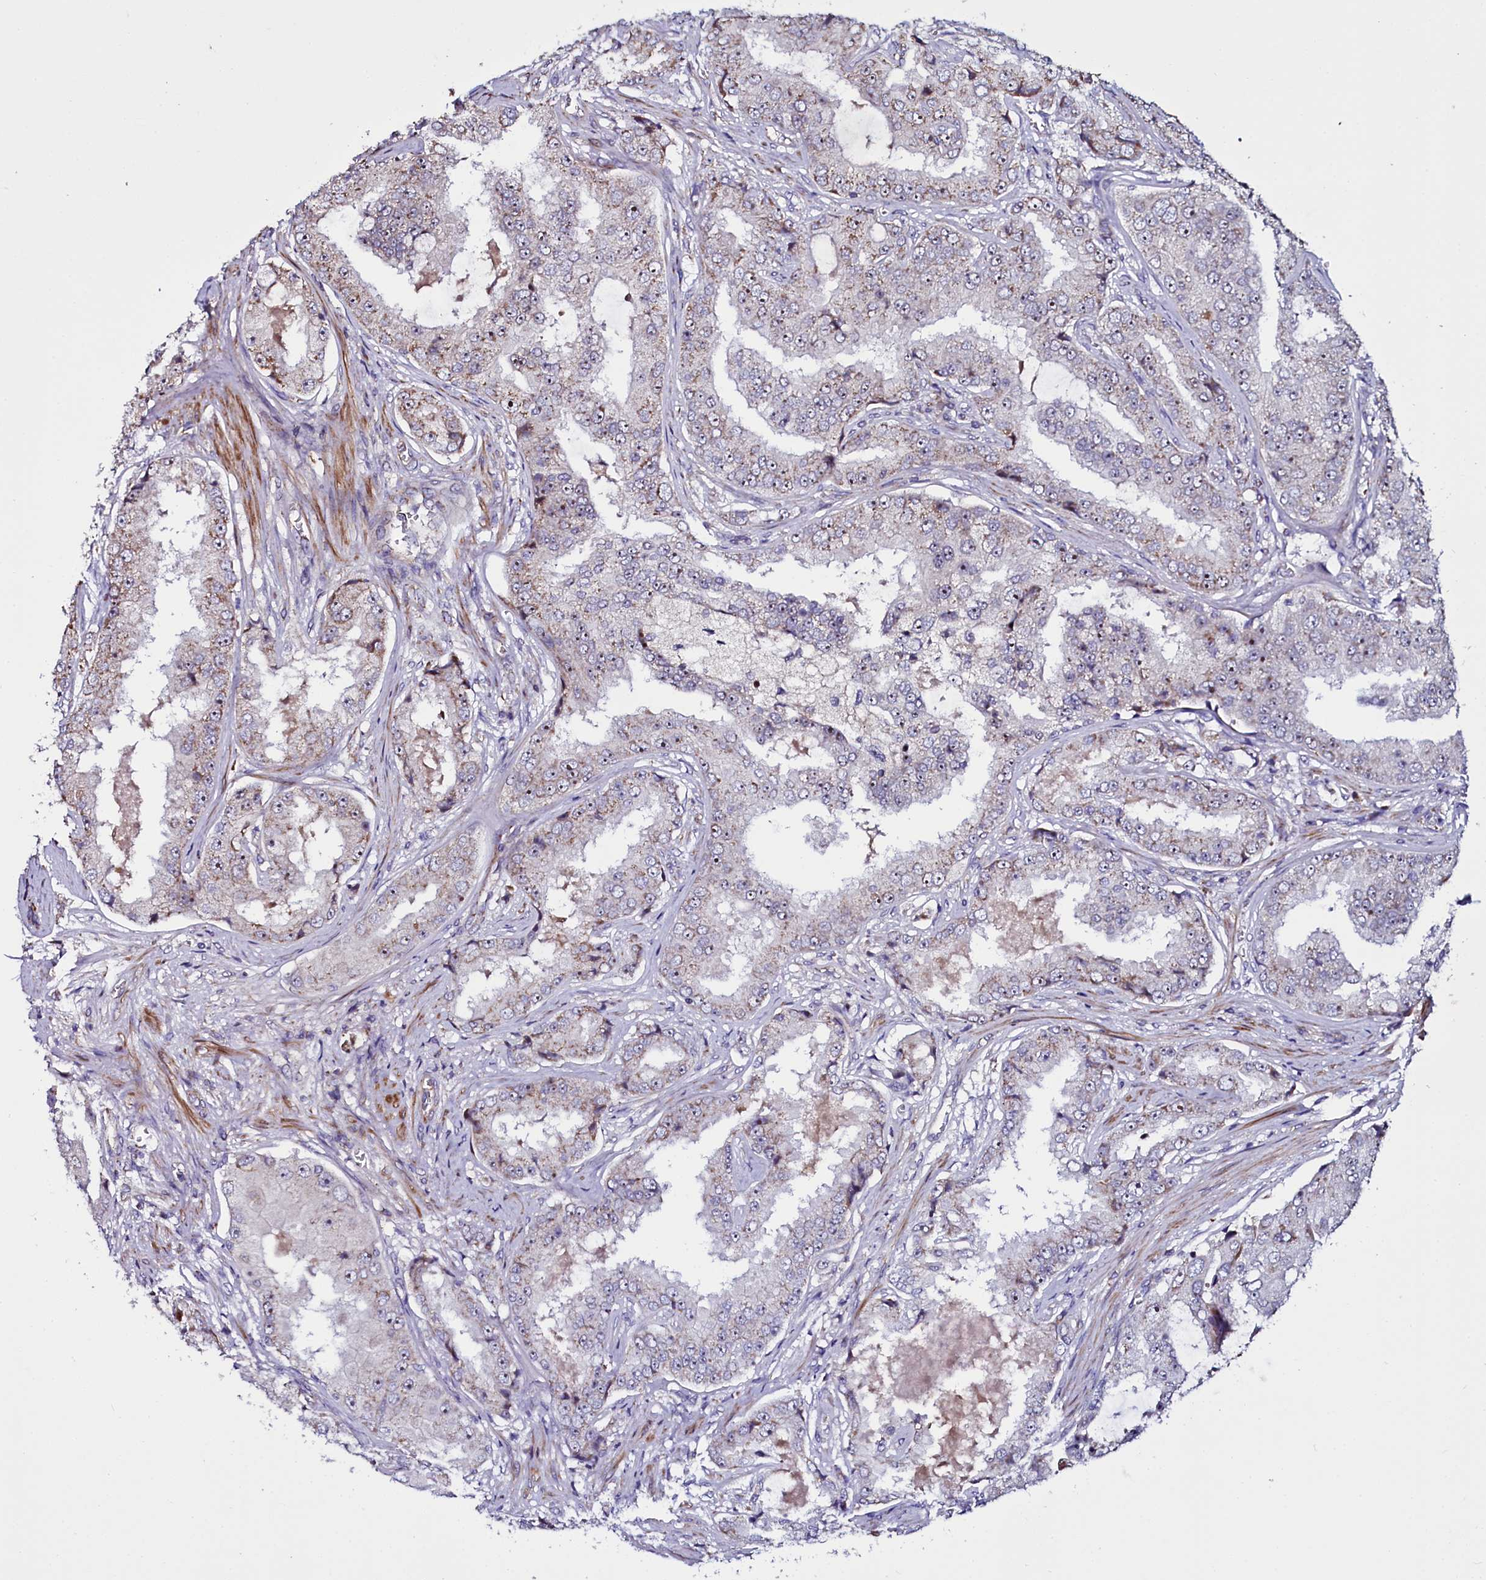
{"staining": {"intensity": "weak", "quantity": "<25%", "location": "cytoplasmic/membranous"}, "tissue": "prostate cancer", "cell_type": "Tumor cells", "image_type": "cancer", "snomed": [{"axis": "morphology", "description": "Adenocarcinoma, High grade"}, {"axis": "topography", "description": "Prostate"}], "caption": "Tumor cells show no significant staining in prostate adenocarcinoma (high-grade).", "gene": "NAA80", "patient": {"sex": "male", "age": 73}}